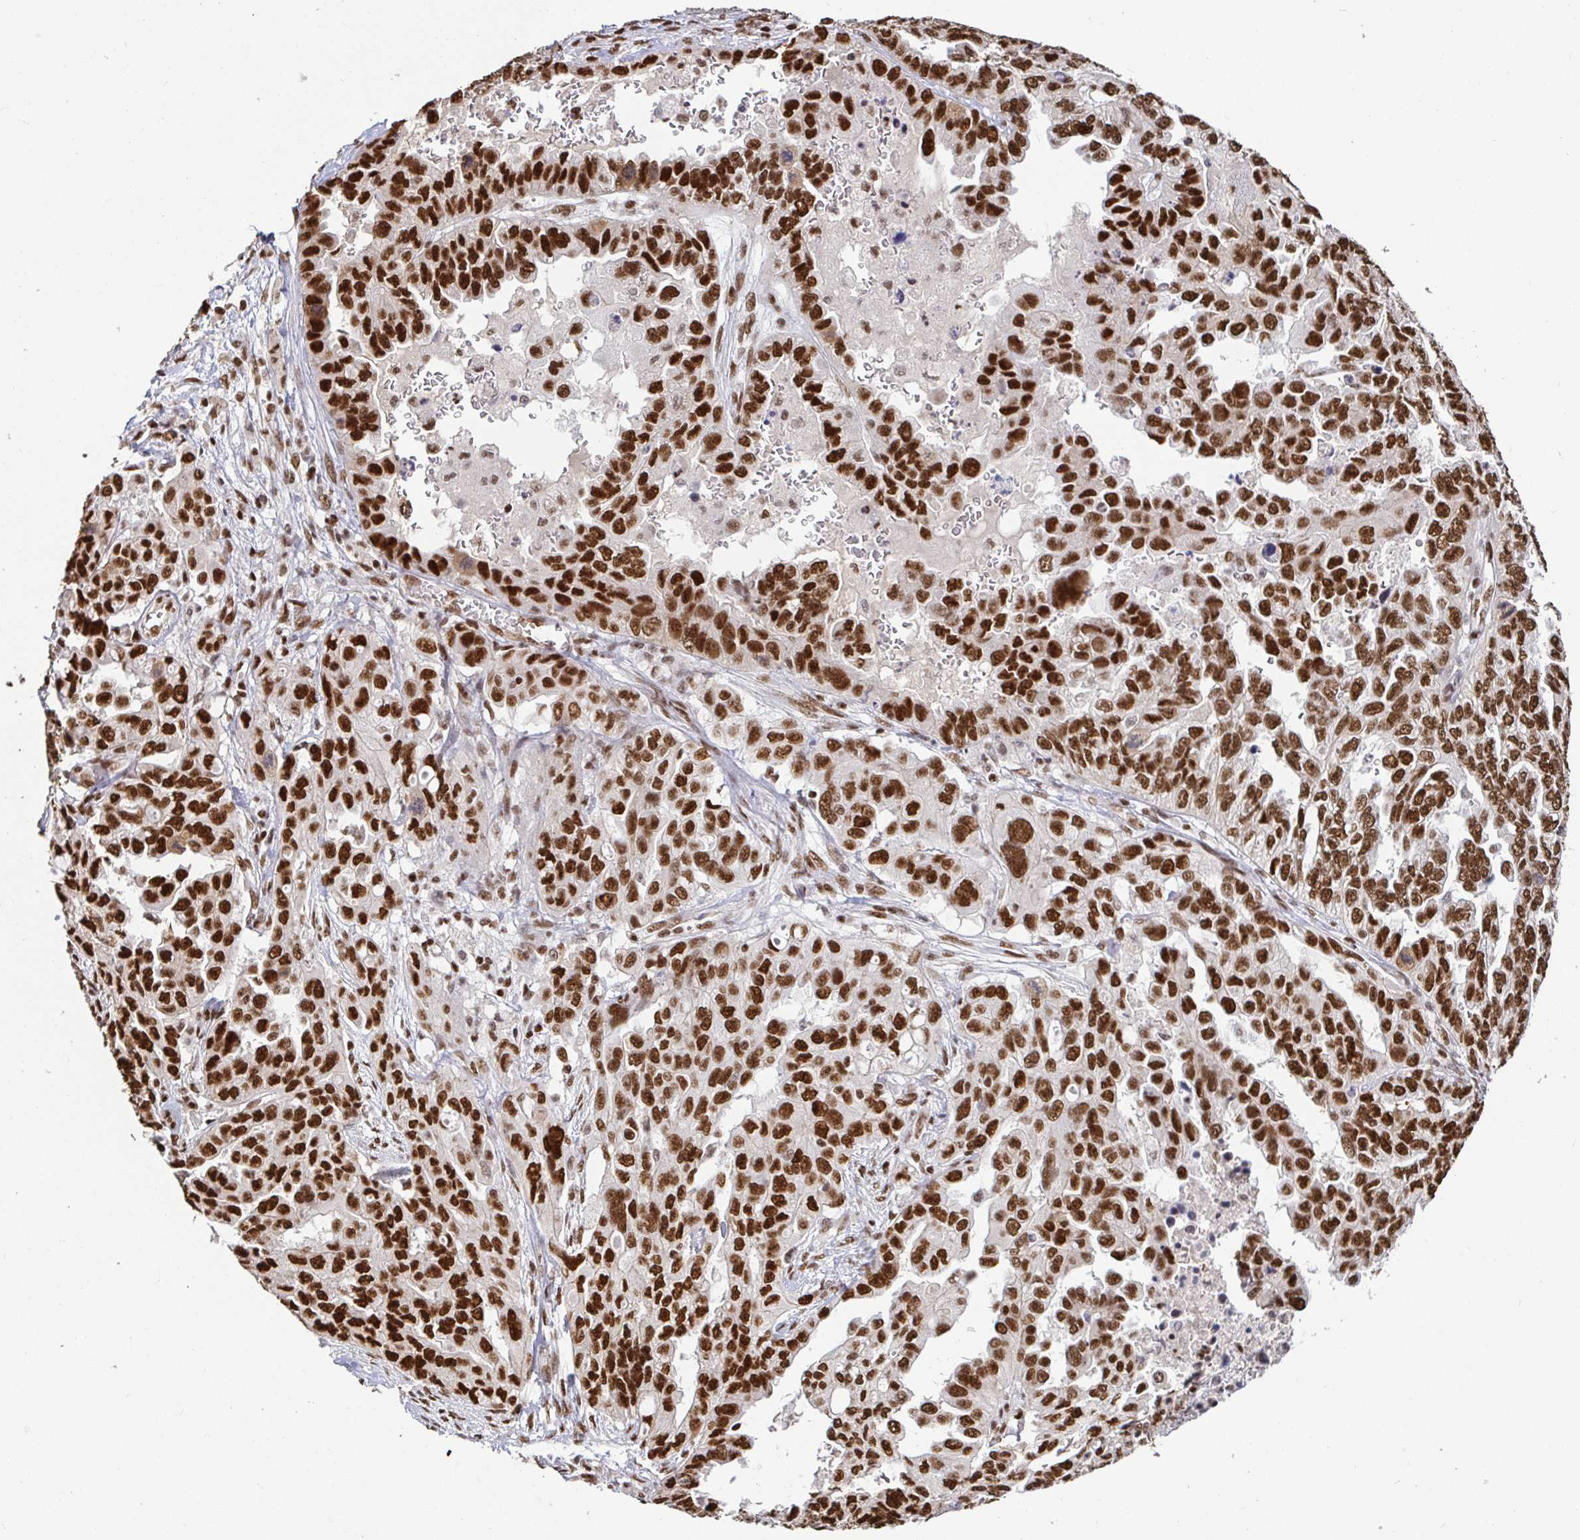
{"staining": {"intensity": "strong", "quantity": ">75%", "location": "nuclear"}, "tissue": "ovarian cancer", "cell_type": "Tumor cells", "image_type": "cancer", "snomed": [{"axis": "morphology", "description": "Cystadenocarcinoma, serous, NOS"}, {"axis": "topography", "description": "Ovary"}], "caption": "Immunohistochemical staining of serous cystadenocarcinoma (ovarian) demonstrates strong nuclear protein expression in approximately >75% of tumor cells.", "gene": "SP3", "patient": {"sex": "female", "age": 53}}